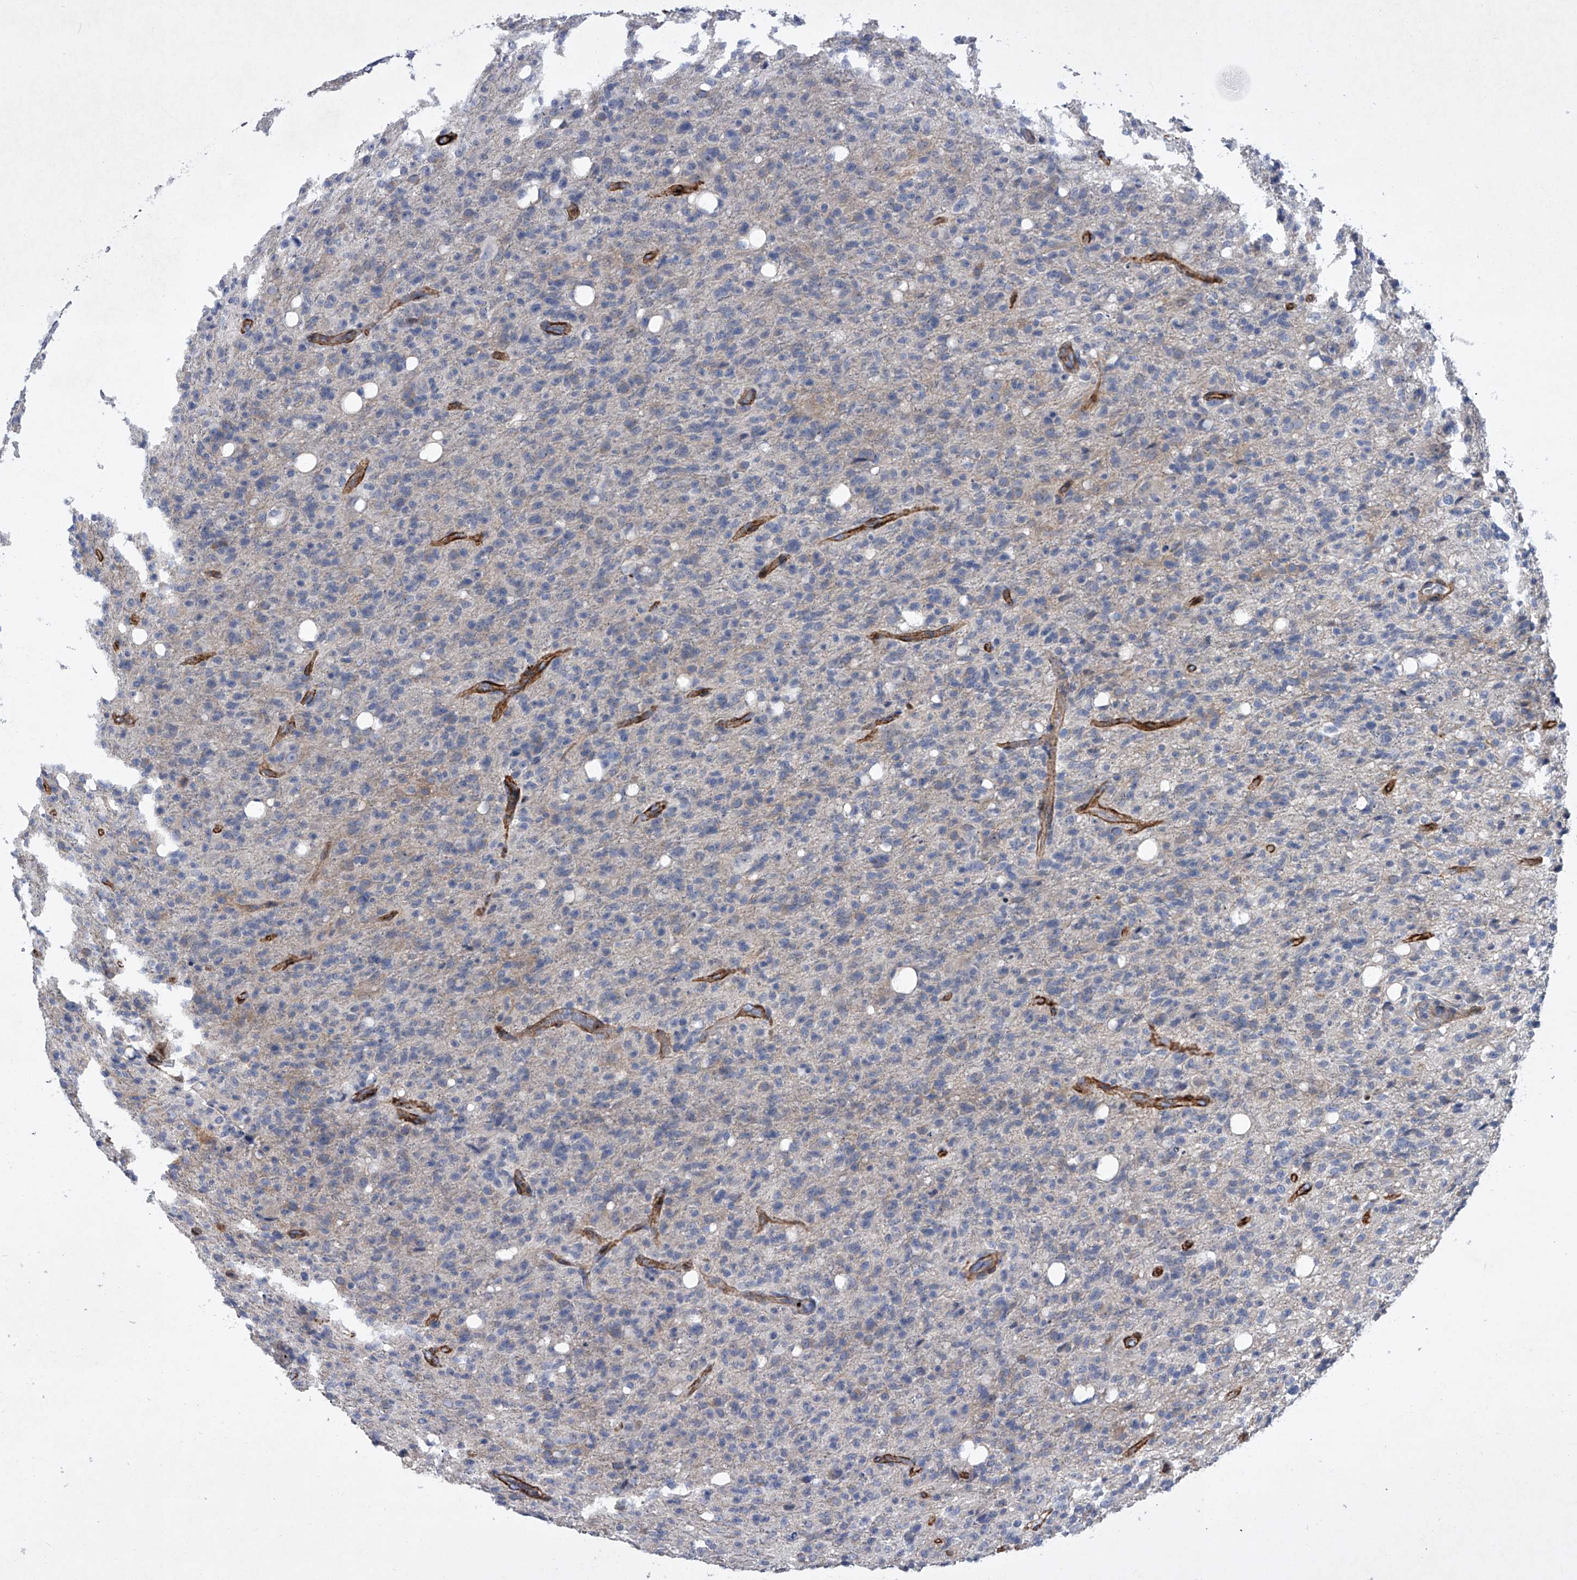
{"staining": {"intensity": "negative", "quantity": "none", "location": "none"}, "tissue": "glioma", "cell_type": "Tumor cells", "image_type": "cancer", "snomed": [{"axis": "morphology", "description": "Glioma, malignant, High grade"}, {"axis": "topography", "description": "Brain"}], "caption": "Histopathology image shows no significant protein staining in tumor cells of glioma. (DAB immunohistochemistry (IHC), high magnification).", "gene": "ALG14", "patient": {"sex": "female", "age": 57}}